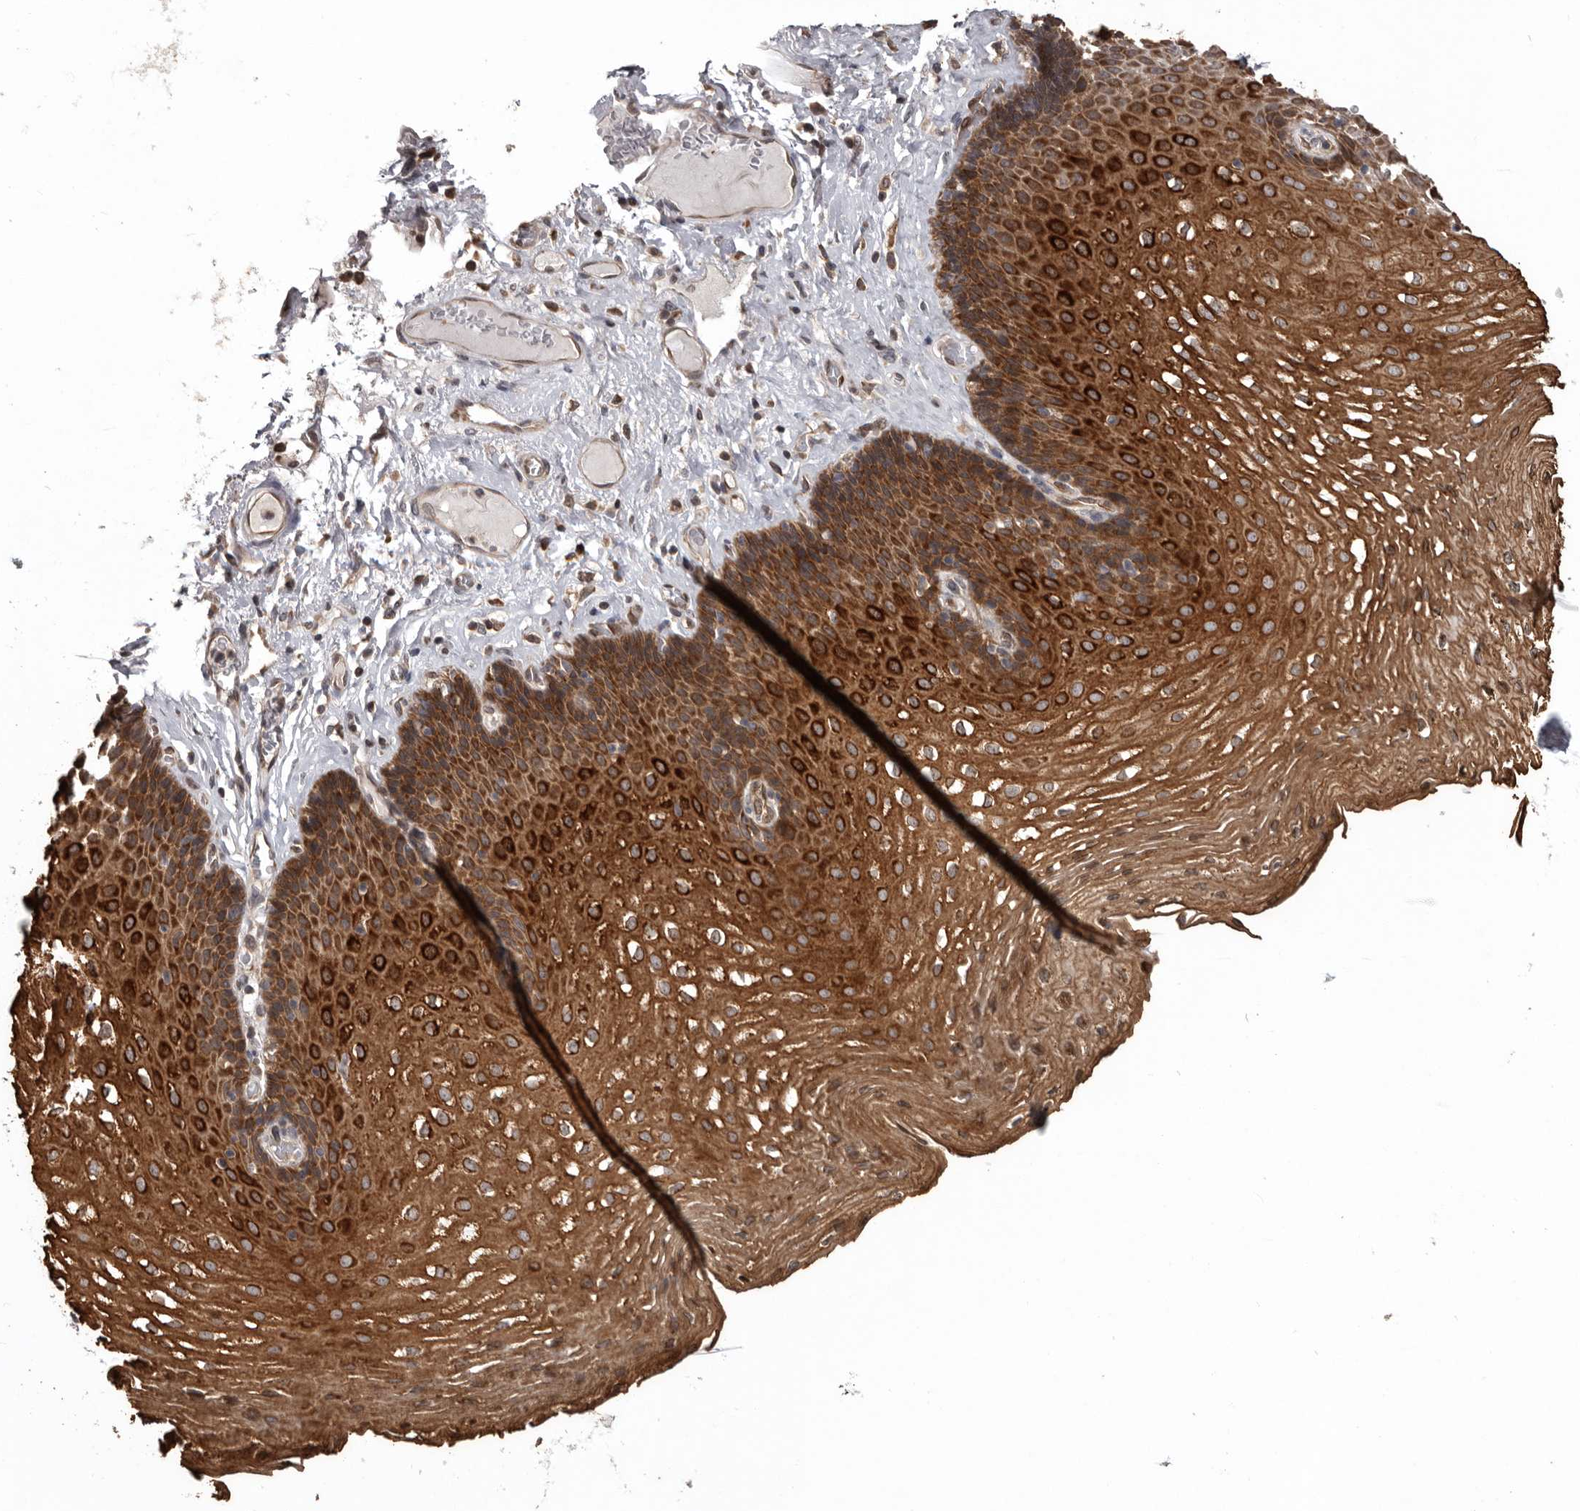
{"staining": {"intensity": "strong", "quantity": ">75%", "location": "cytoplasmic/membranous"}, "tissue": "esophagus", "cell_type": "Squamous epithelial cells", "image_type": "normal", "snomed": [{"axis": "morphology", "description": "Normal tissue, NOS"}, {"axis": "topography", "description": "Esophagus"}], "caption": "Normal esophagus was stained to show a protein in brown. There is high levels of strong cytoplasmic/membranous expression in approximately >75% of squamous epithelial cells. The staining is performed using DAB (3,3'-diaminobenzidine) brown chromogen to label protein expression. The nuclei are counter-stained blue using hematoxylin.", "gene": "DARS1", "patient": {"sex": "female", "age": 66}}